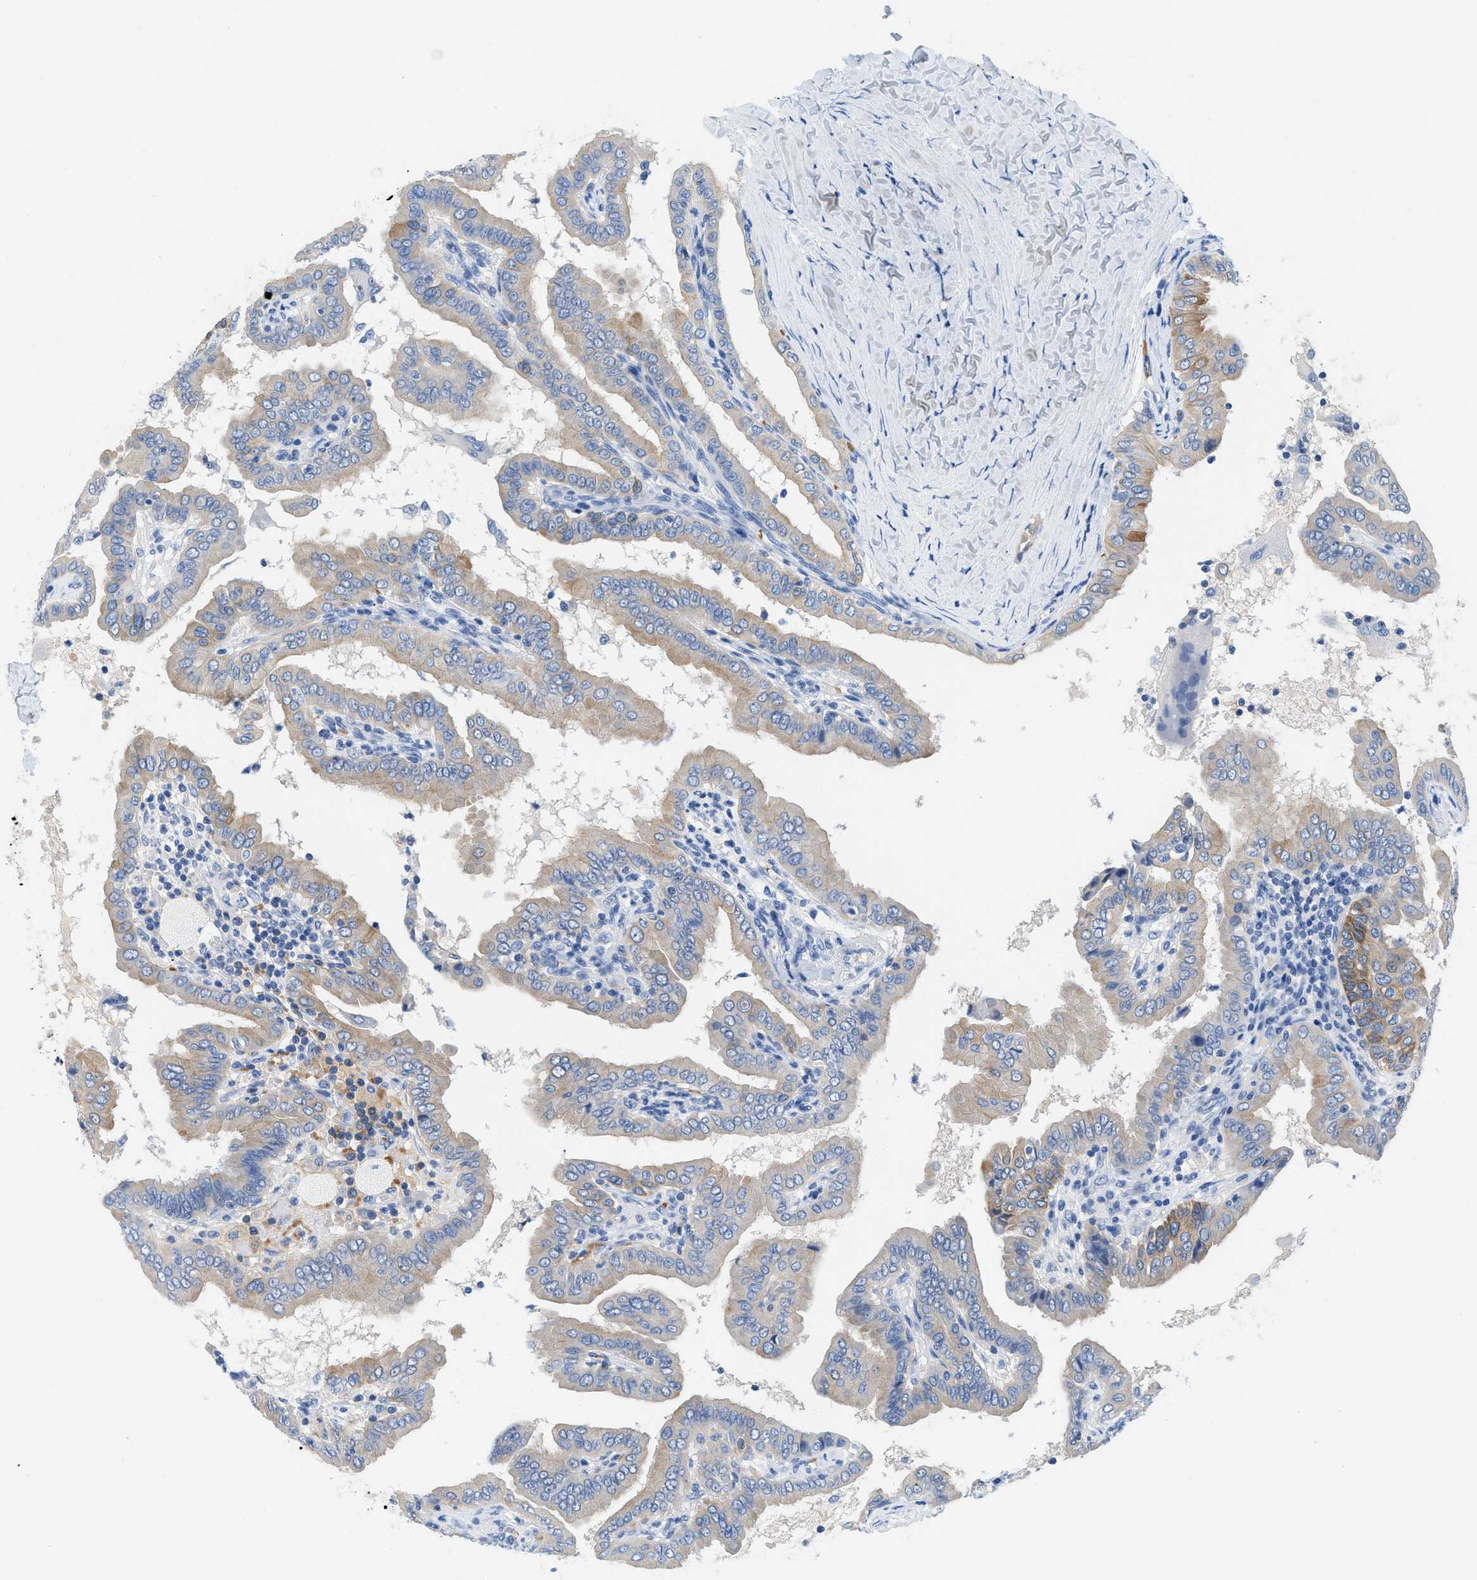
{"staining": {"intensity": "weak", "quantity": "25%-75%", "location": "cytoplasmic/membranous"}, "tissue": "thyroid cancer", "cell_type": "Tumor cells", "image_type": "cancer", "snomed": [{"axis": "morphology", "description": "Papillary adenocarcinoma, NOS"}, {"axis": "topography", "description": "Thyroid gland"}], "caption": "Tumor cells show low levels of weak cytoplasmic/membranous expression in approximately 25%-75% of cells in papillary adenocarcinoma (thyroid). (IHC, brightfield microscopy, high magnification).", "gene": "BPGM", "patient": {"sex": "male", "age": 33}}